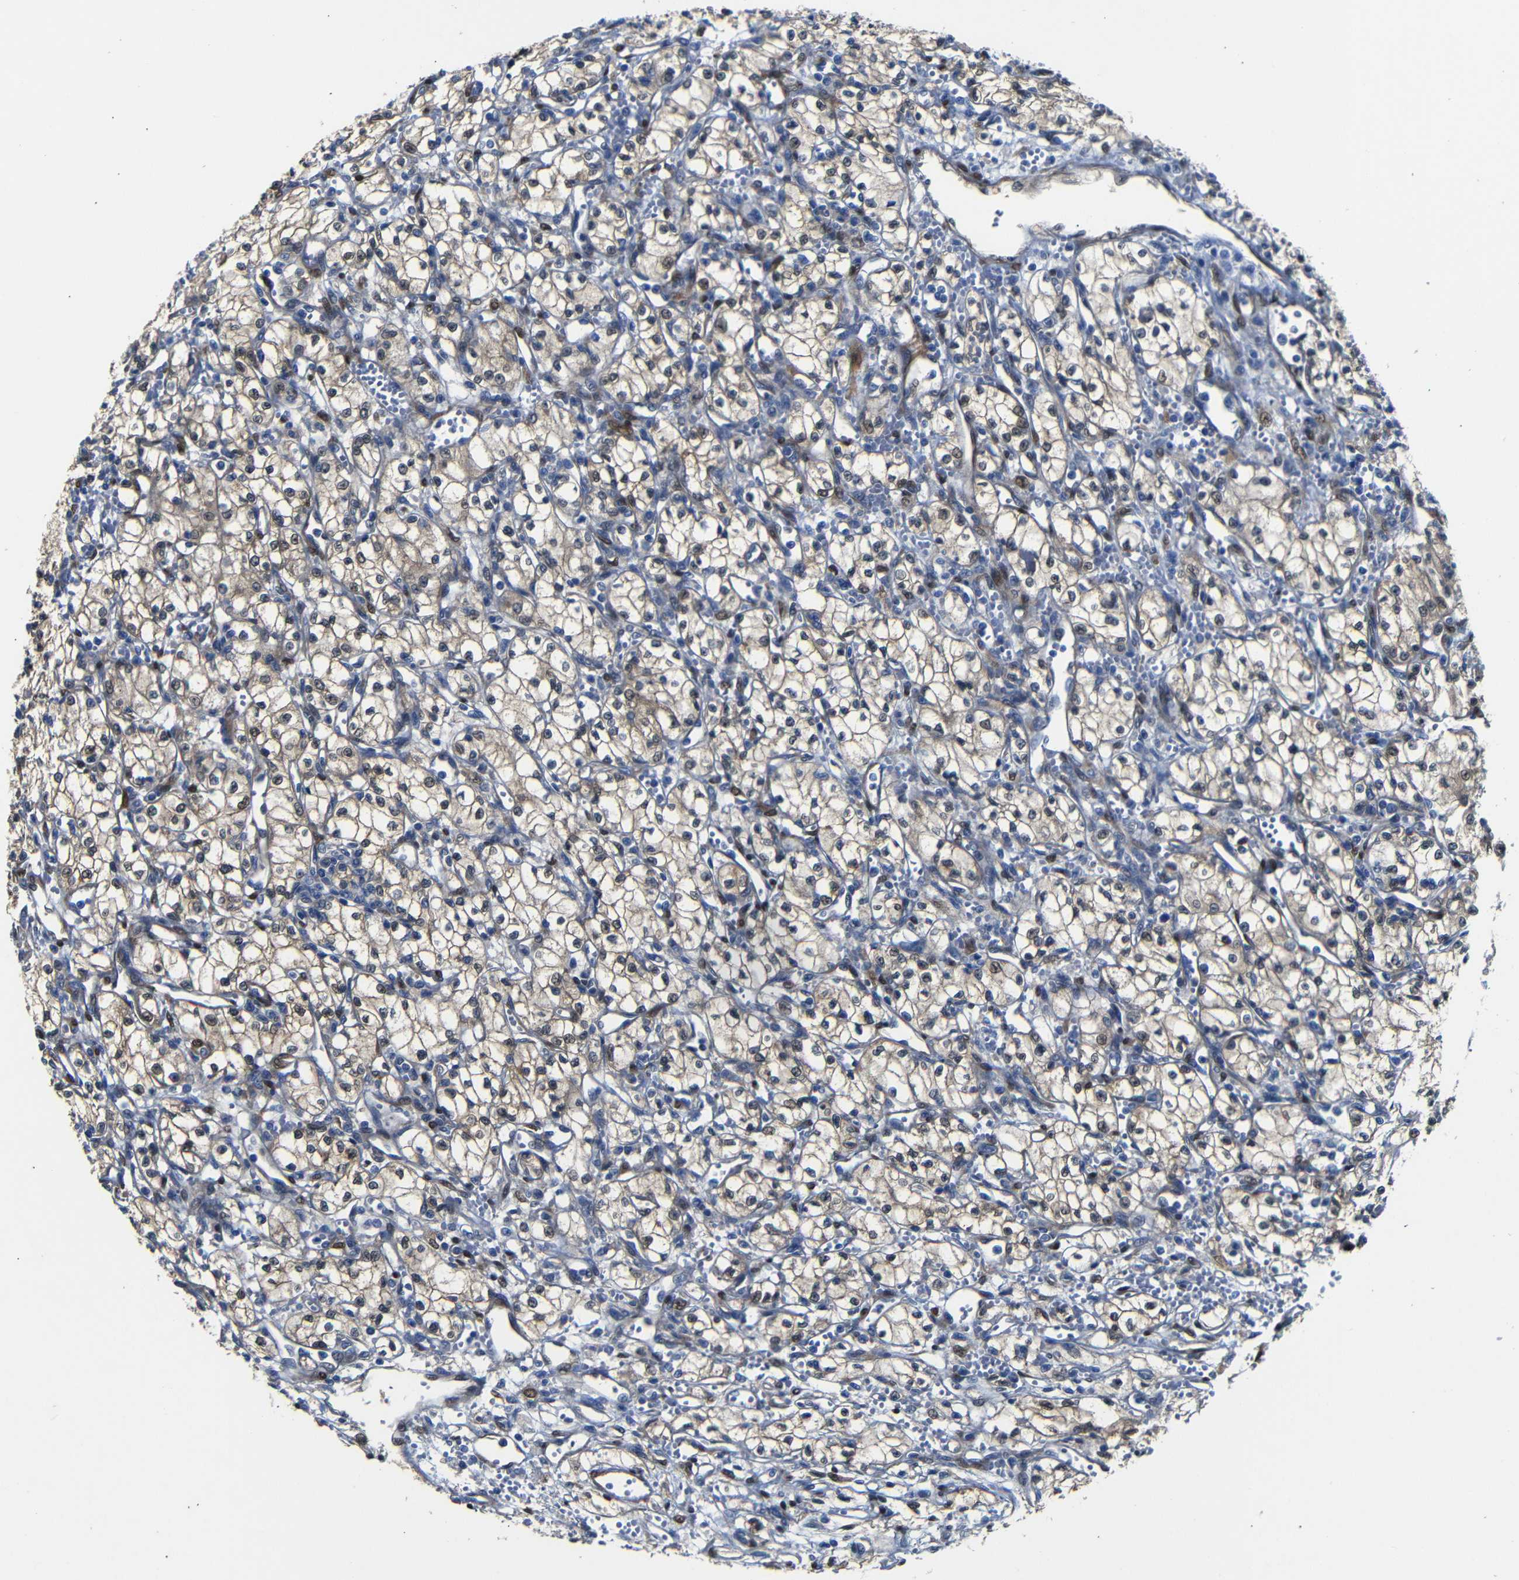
{"staining": {"intensity": "weak", "quantity": "25%-75%", "location": "nuclear"}, "tissue": "renal cancer", "cell_type": "Tumor cells", "image_type": "cancer", "snomed": [{"axis": "morphology", "description": "Normal tissue, NOS"}, {"axis": "morphology", "description": "Adenocarcinoma, NOS"}, {"axis": "topography", "description": "Kidney"}], "caption": "High-power microscopy captured an immunohistochemistry (IHC) photomicrograph of renal adenocarcinoma, revealing weak nuclear expression in about 25%-75% of tumor cells.", "gene": "YAP1", "patient": {"sex": "male", "age": 59}}